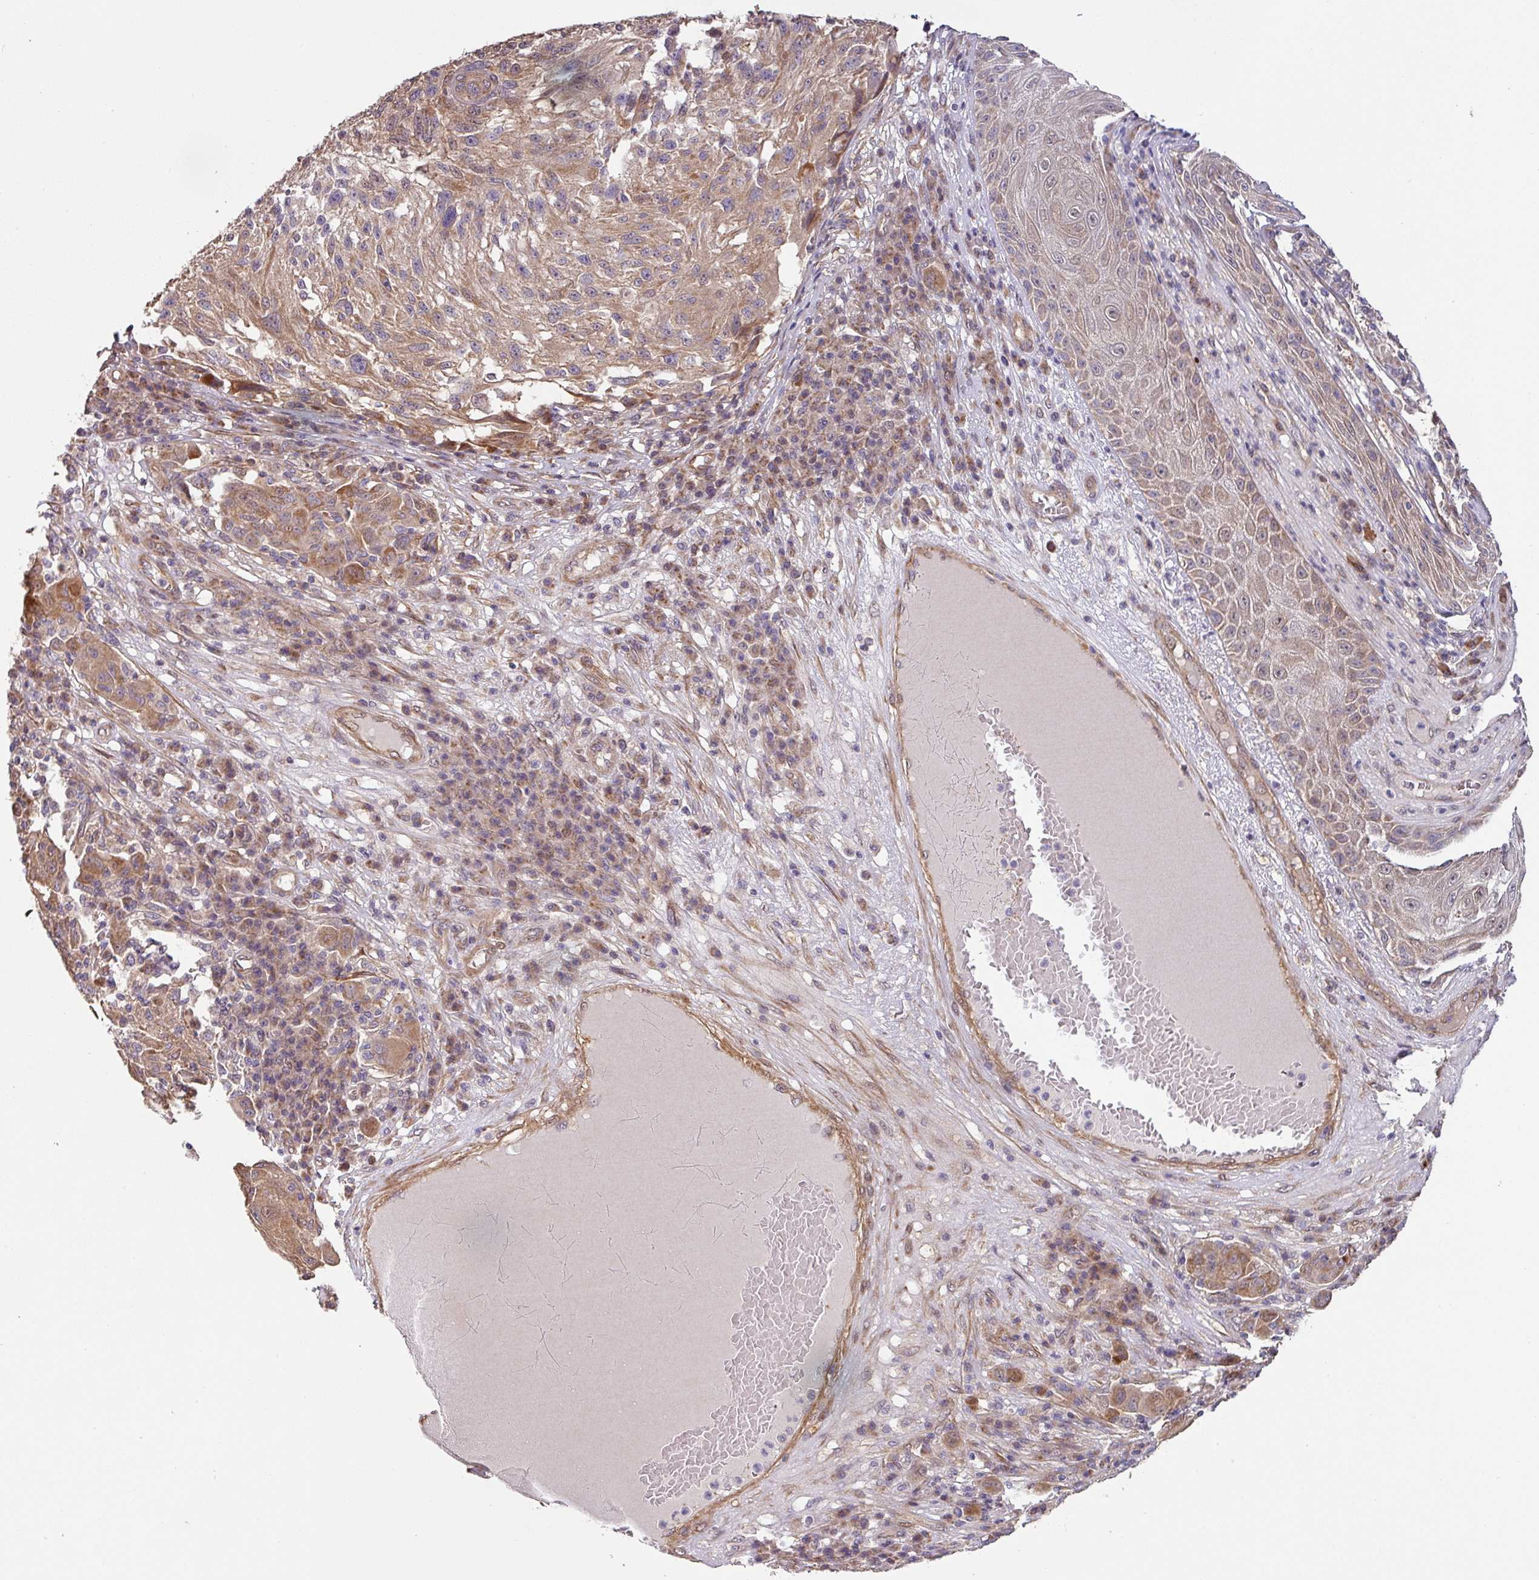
{"staining": {"intensity": "moderate", "quantity": ">75%", "location": "cytoplasmic/membranous"}, "tissue": "melanoma", "cell_type": "Tumor cells", "image_type": "cancer", "snomed": [{"axis": "morphology", "description": "Malignant melanoma, NOS"}, {"axis": "topography", "description": "Skin"}], "caption": "This is an image of immunohistochemistry staining of melanoma, which shows moderate staining in the cytoplasmic/membranous of tumor cells.", "gene": "STK35", "patient": {"sex": "male", "age": 53}}